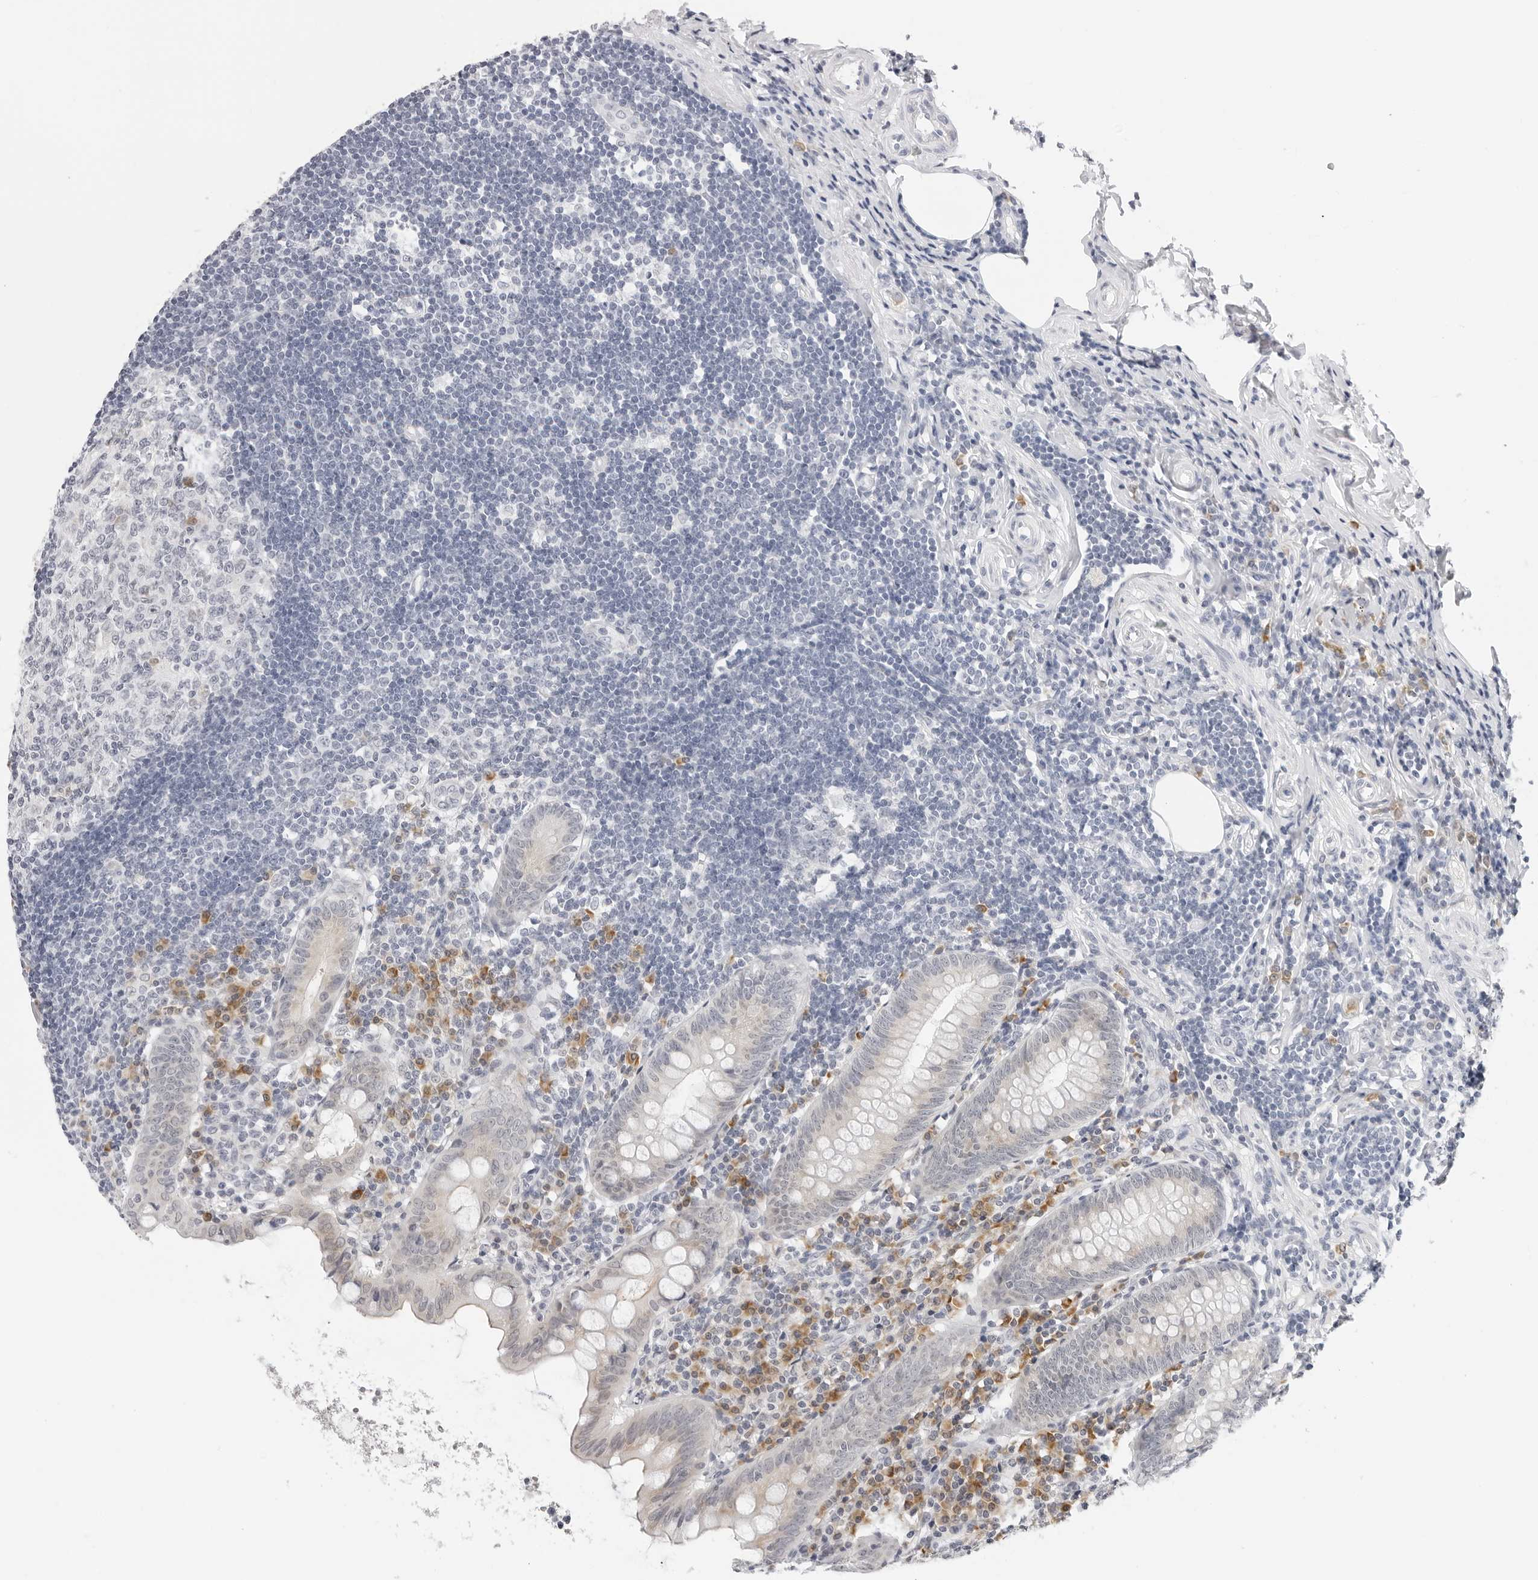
{"staining": {"intensity": "negative", "quantity": "none", "location": "none"}, "tissue": "appendix", "cell_type": "Glandular cells", "image_type": "normal", "snomed": [{"axis": "morphology", "description": "Normal tissue, NOS"}, {"axis": "topography", "description": "Appendix"}], "caption": "DAB (3,3'-diaminobenzidine) immunohistochemical staining of unremarkable appendix demonstrates no significant staining in glandular cells. (DAB immunohistochemistry (IHC) with hematoxylin counter stain).", "gene": "EDN2", "patient": {"sex": "female", "age": 54}}